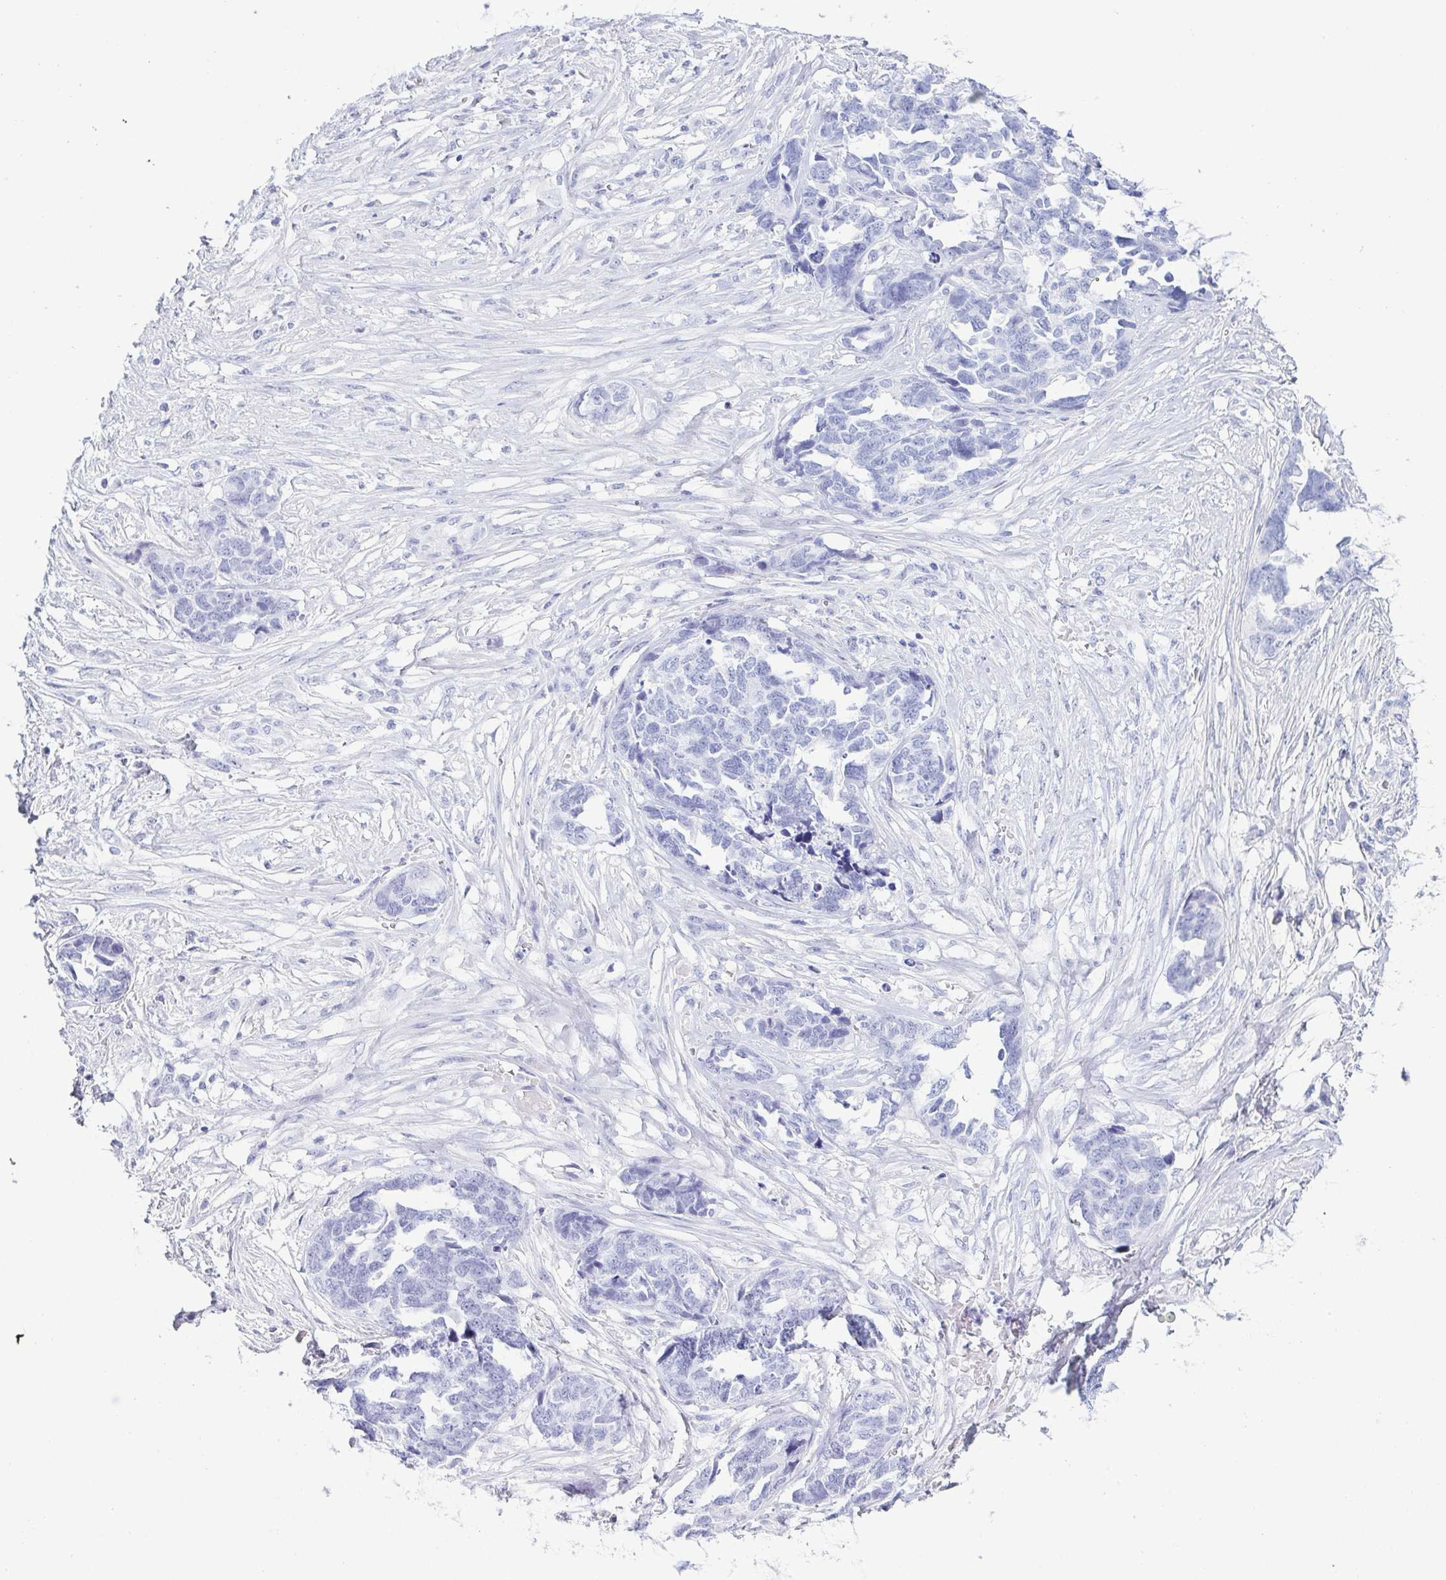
{"staining": {"intensity": "negative", "quantity": "none", "location": "none"}, "tissue": "ovarian cancer", "cell_type": "Tumor cells", "image_type": "cancer", "snomed": [{"axis": "morphology", "description": "Cystadenocarcinoma, serous, NOS"}, {"axis": "topography", "description": "Ovary"}], "caption": "Histopathology image shows no protein staining in tumor cells of ovarian cancer tissue. (DAB immunohistochemistry (IHC) visualized using brightfield microscopy, high magnification).", "gene": "ZG16B", "patient": {"sex": "female", "age": 69}}